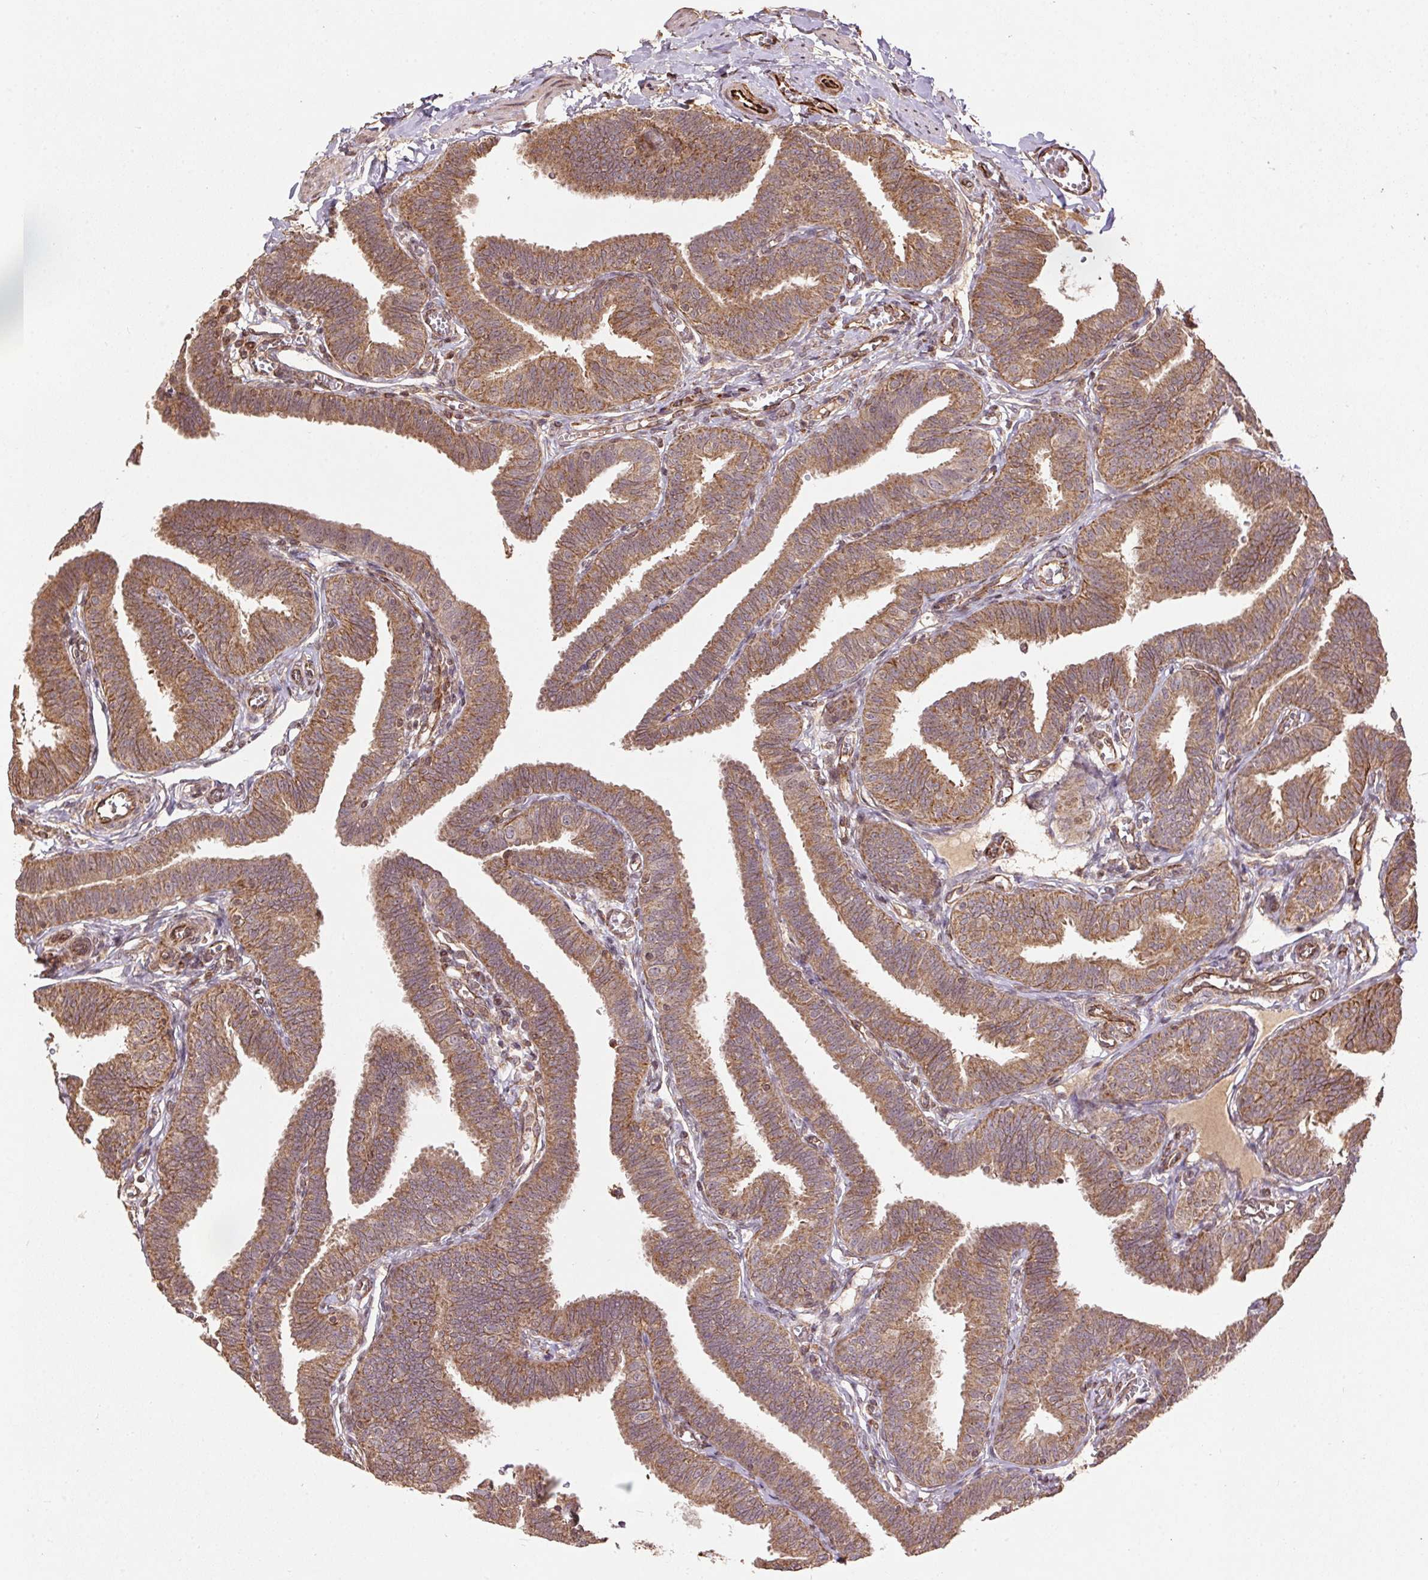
{"staining": {"intensity": "moderate", "quantity": ">75%", "location": "cytoplasmic/membranous"}, "tissue": "fallopian tube", "cell_type": "Glandular cells", "image_type": "normal", "snomed": [{"axis": "morphology", "description": "Normal tissue, NOS"}, {"axis": "topography", "description": "Fallopian tube"}], "caption": "The image displays immunohistochemical staining of benign fallopian tube. There is moderate cytoplasmic/membranous expression is present in approximately >75% of glandular cells.", "gene": "SPRED2", "patient": {"sex": "female", "age": 25}}